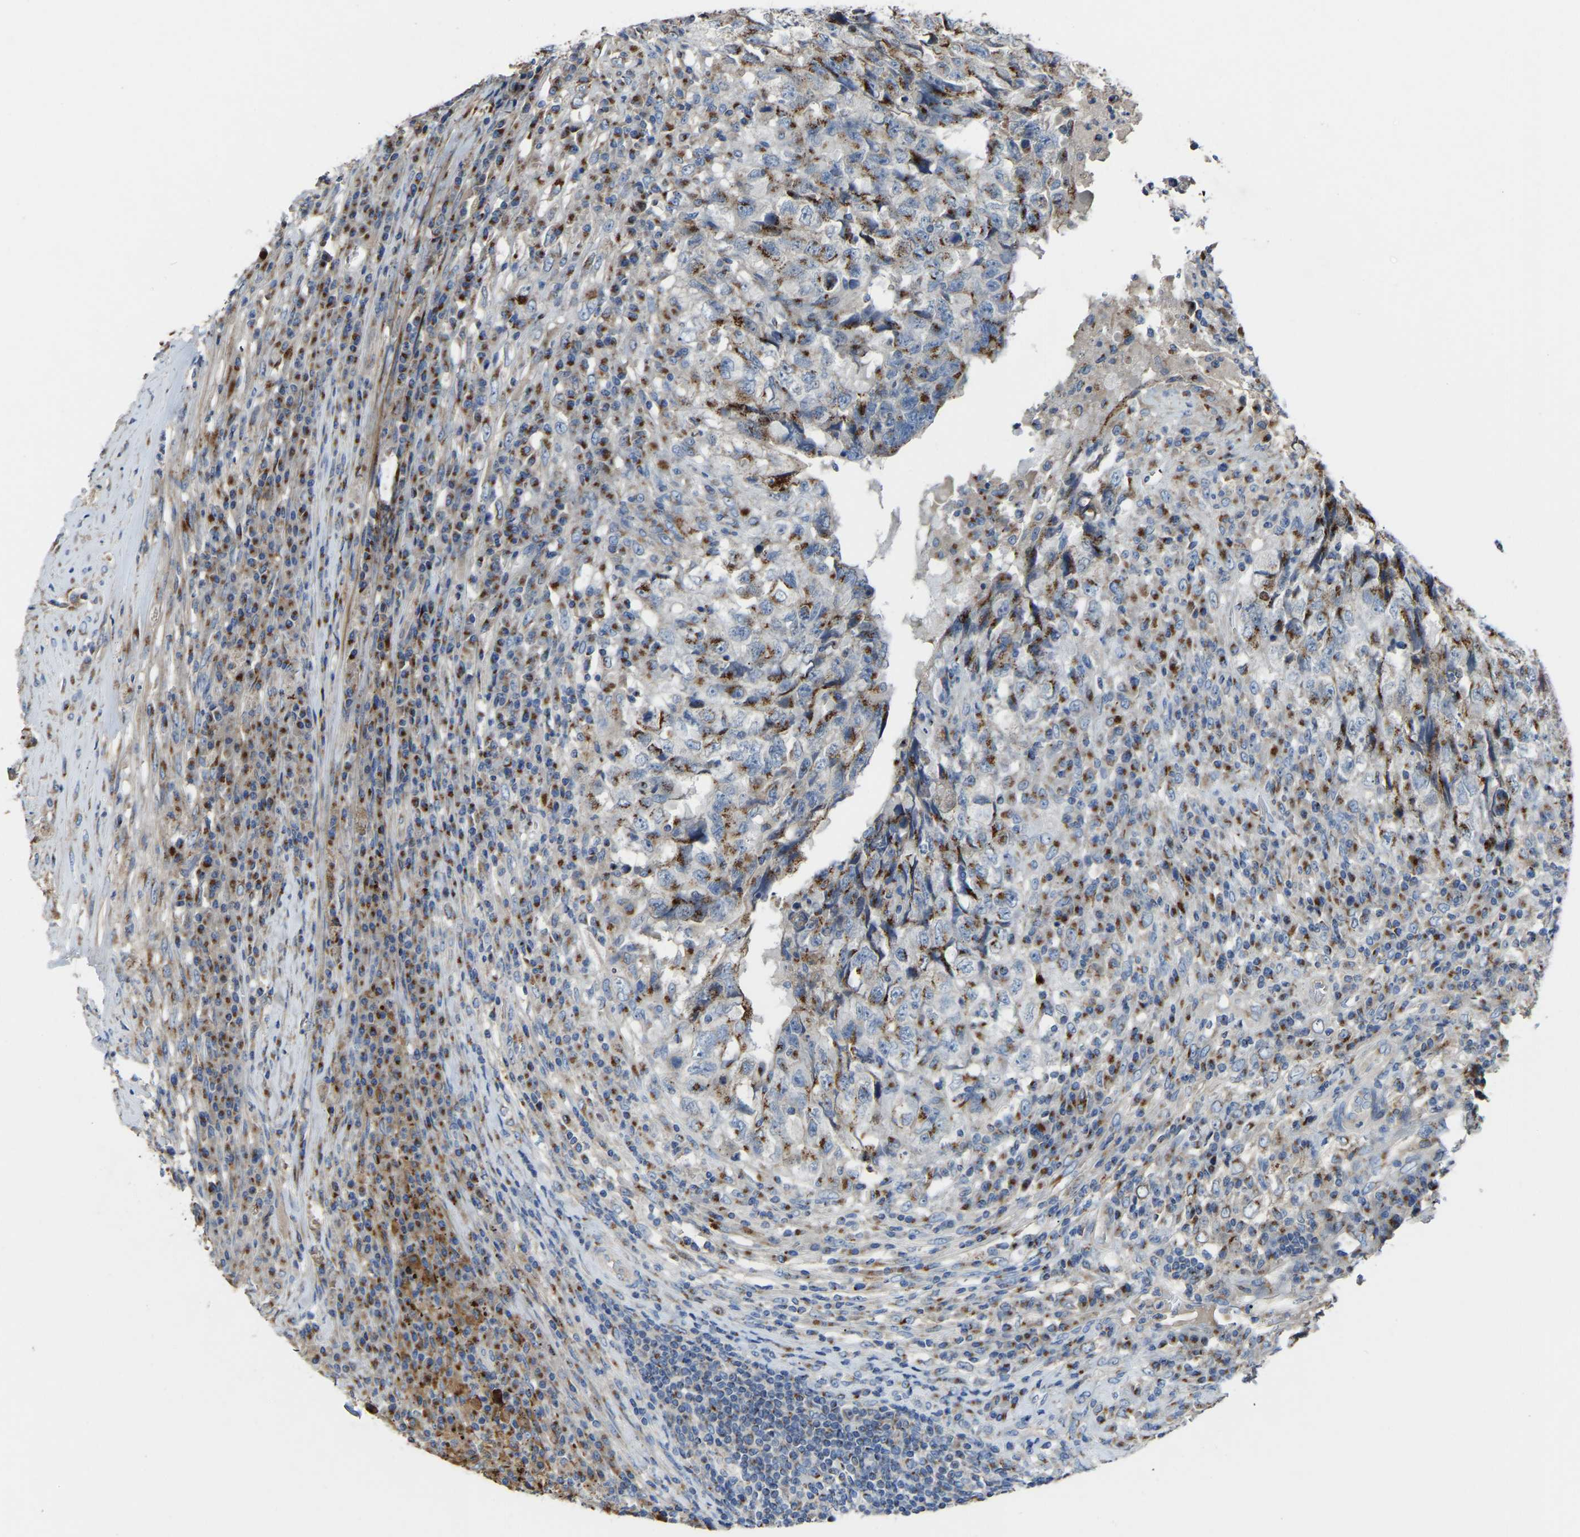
{"staining": {"intensity": "moderate", "quantity": "25%-75%", "location": "cytoplasmic/membranous"}, "tissue": "testis cancer", "cell_type": "Tumor cells", "image_type": "cancer", "snomed": [{"axis": "morphology", "description": "Necrosis, NOS"}, {"axis": "morphology", "description": "Carcinoma, Embryonal, NOS"}, {"axis": "topography", "description": "Testis"}], "caption": "Protein expression analysis of human testis cancer (embryonal carcinoma) reveals moderate cytoplasmic/membranous staining in approximately 25%-75% of tumor cells.", "gene": "CANT1", "patient": {"sex": "male", "age": 19}}